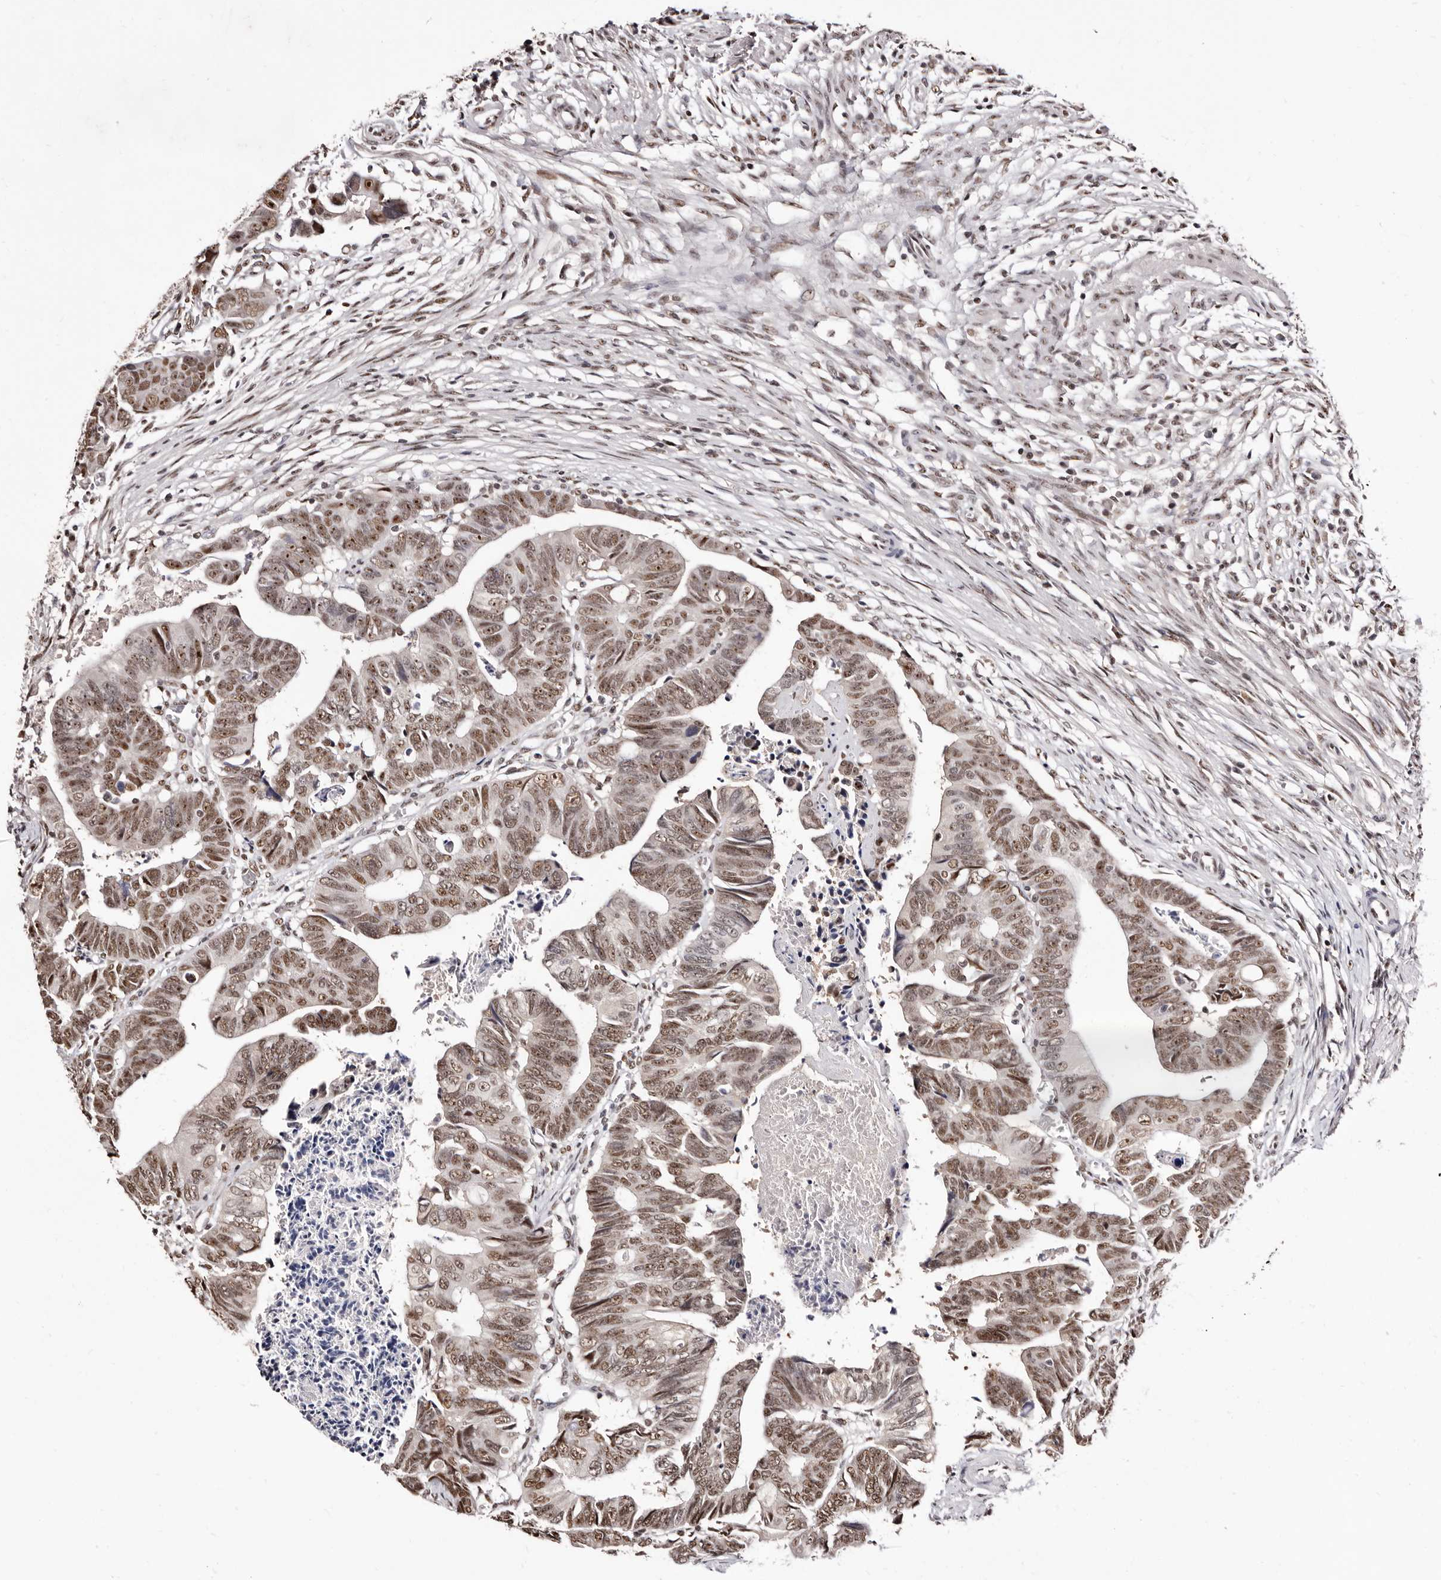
{"staining": {"intensity": "moderate", "quantity": ">75%", "location": "nuclear"}, "tissue": "colorectal cancer", "cell_type": "Tumor cells", "image_type": "cancer", "snomed": [{"axis": "morphology", "description": "Adenocarcinoma, NOS"}, {"axis": "topography", "description": "Rectum"}], "caption": "Colorectal adenocarcinoma stained with a brown dye displays moderate nuclear positive expression in approximately >75% of tumor cells.", "gene": "ANAPC11", "patient": {"sex": "female", "age": 65}}